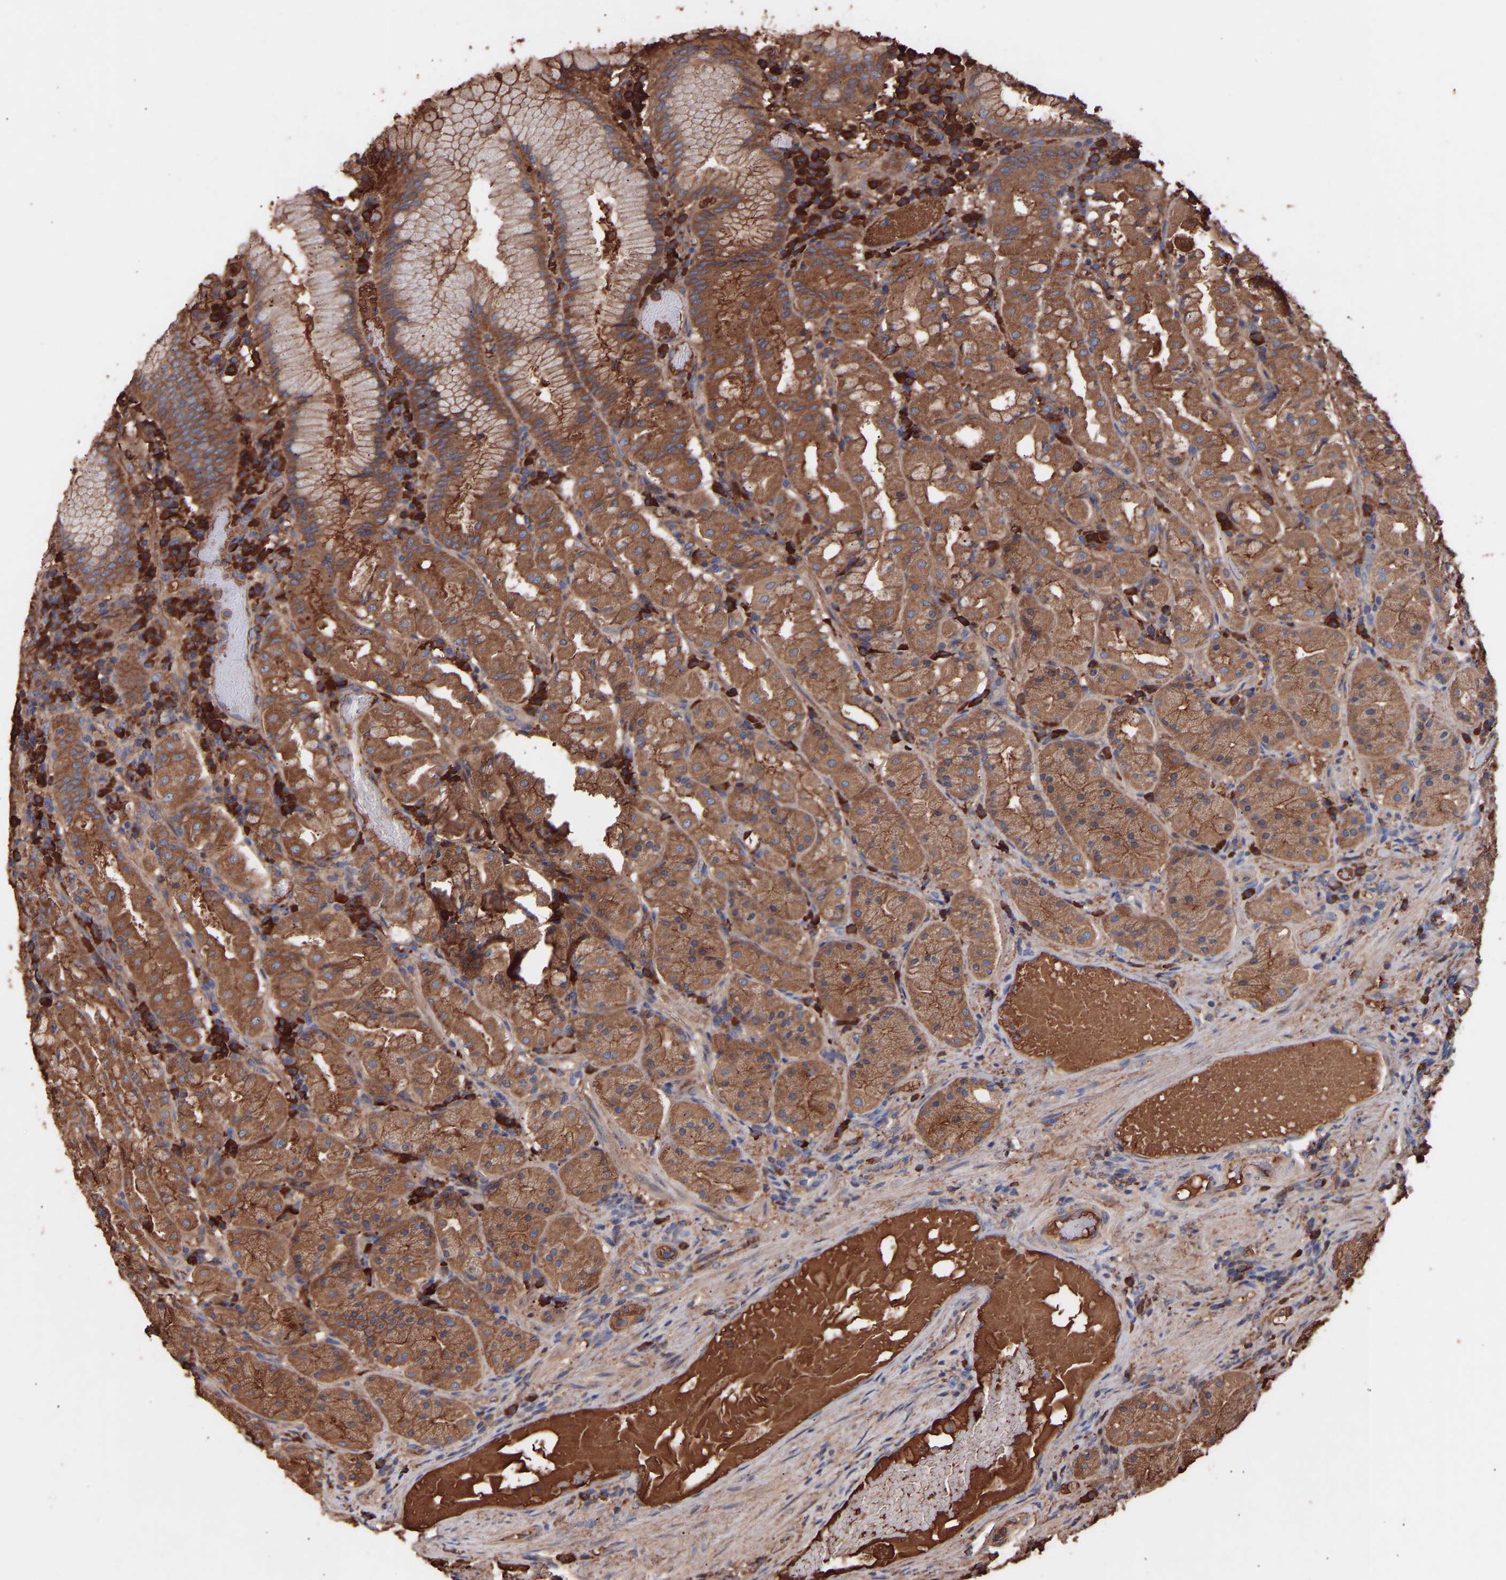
{"staining": {"intensity": "moderate", "quantity": ">75%", "location": "cytoplasmic/membranous"}, "tissue": "stomach", "cell_type": "Glandular cells", "image_type": "normal", "snomed": [{"axis": "morphology", "description": "Normal tissue, NOS"}, {"axis": "topography", "description": "Stomach"}, {"axis": "topography", "description": "Stomach, lower"}], "caption": "Immunohistochemical staining of benign human stomach demonstrates >75% levels of moderate cytoplasmic/membranous protein staining in about >75% of glandular cells. (DAB (3,3'-diaminobenzidine) IHC with brightfield microscopy, high magnification).", "gene": "TMEM268", "patient": {"sex": "female", "age": 56}}